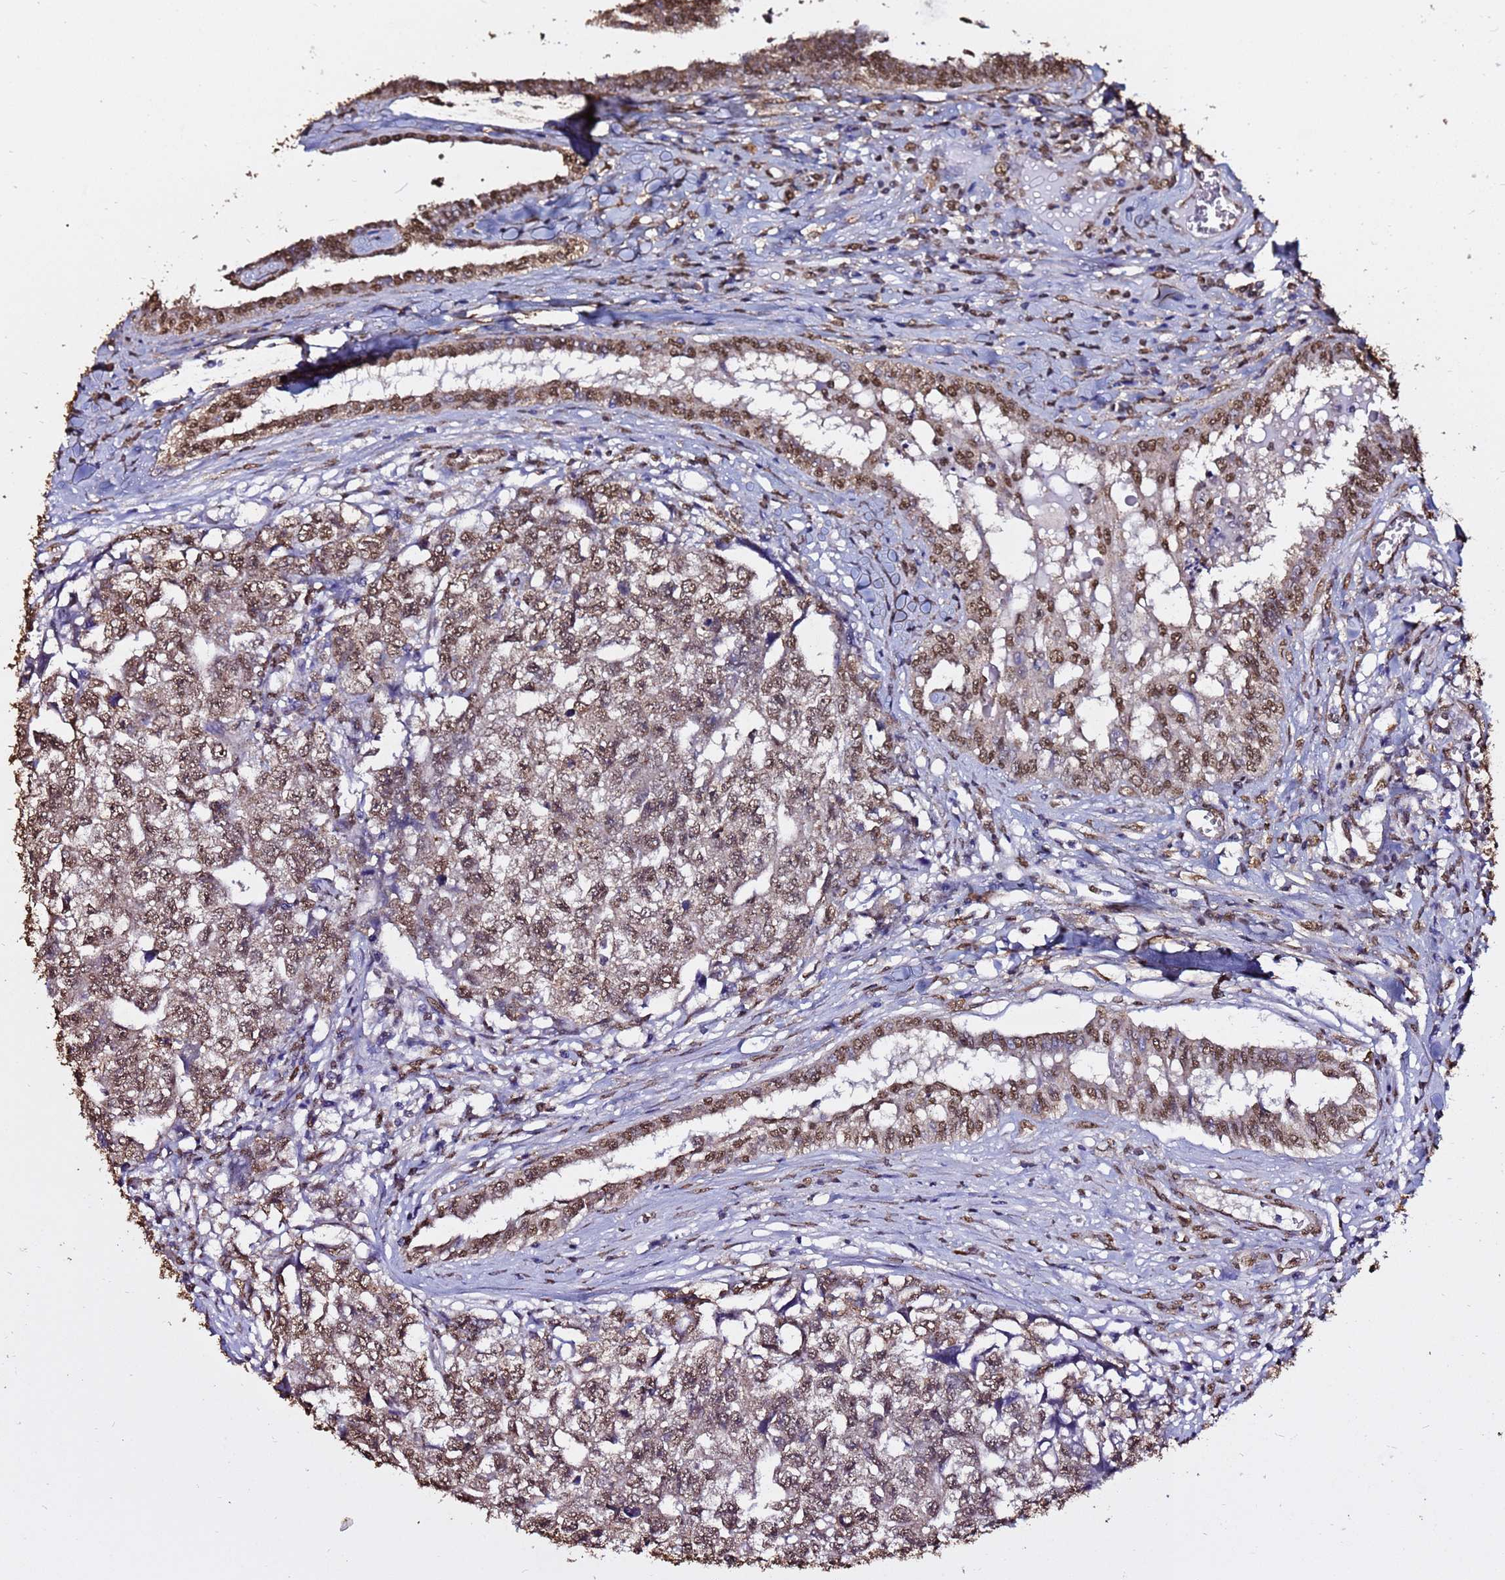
{"staining": {"intensity": "moderate", "quantity": ">75%", "location": "nuclear"}, "tissue": "testis cancer", "cell_type": "Tumor cells", "image_type": "cancer", "snomed": [{"axis": "morphology", "description": "Carcinoma, Embryonal, NOS"}, {"axis": "topography", "description": "Testis"}], "caption": "A histopathology image of human testis cancer (embryonal carcinoma) stained for a protein shows moderate nuclear brown staining in tumor cells. (DAB IHC, brown staining for protein, blue staining for nuclei).", "gene": "TRIP6", "patient": {"sex": "male", "age": 31}}